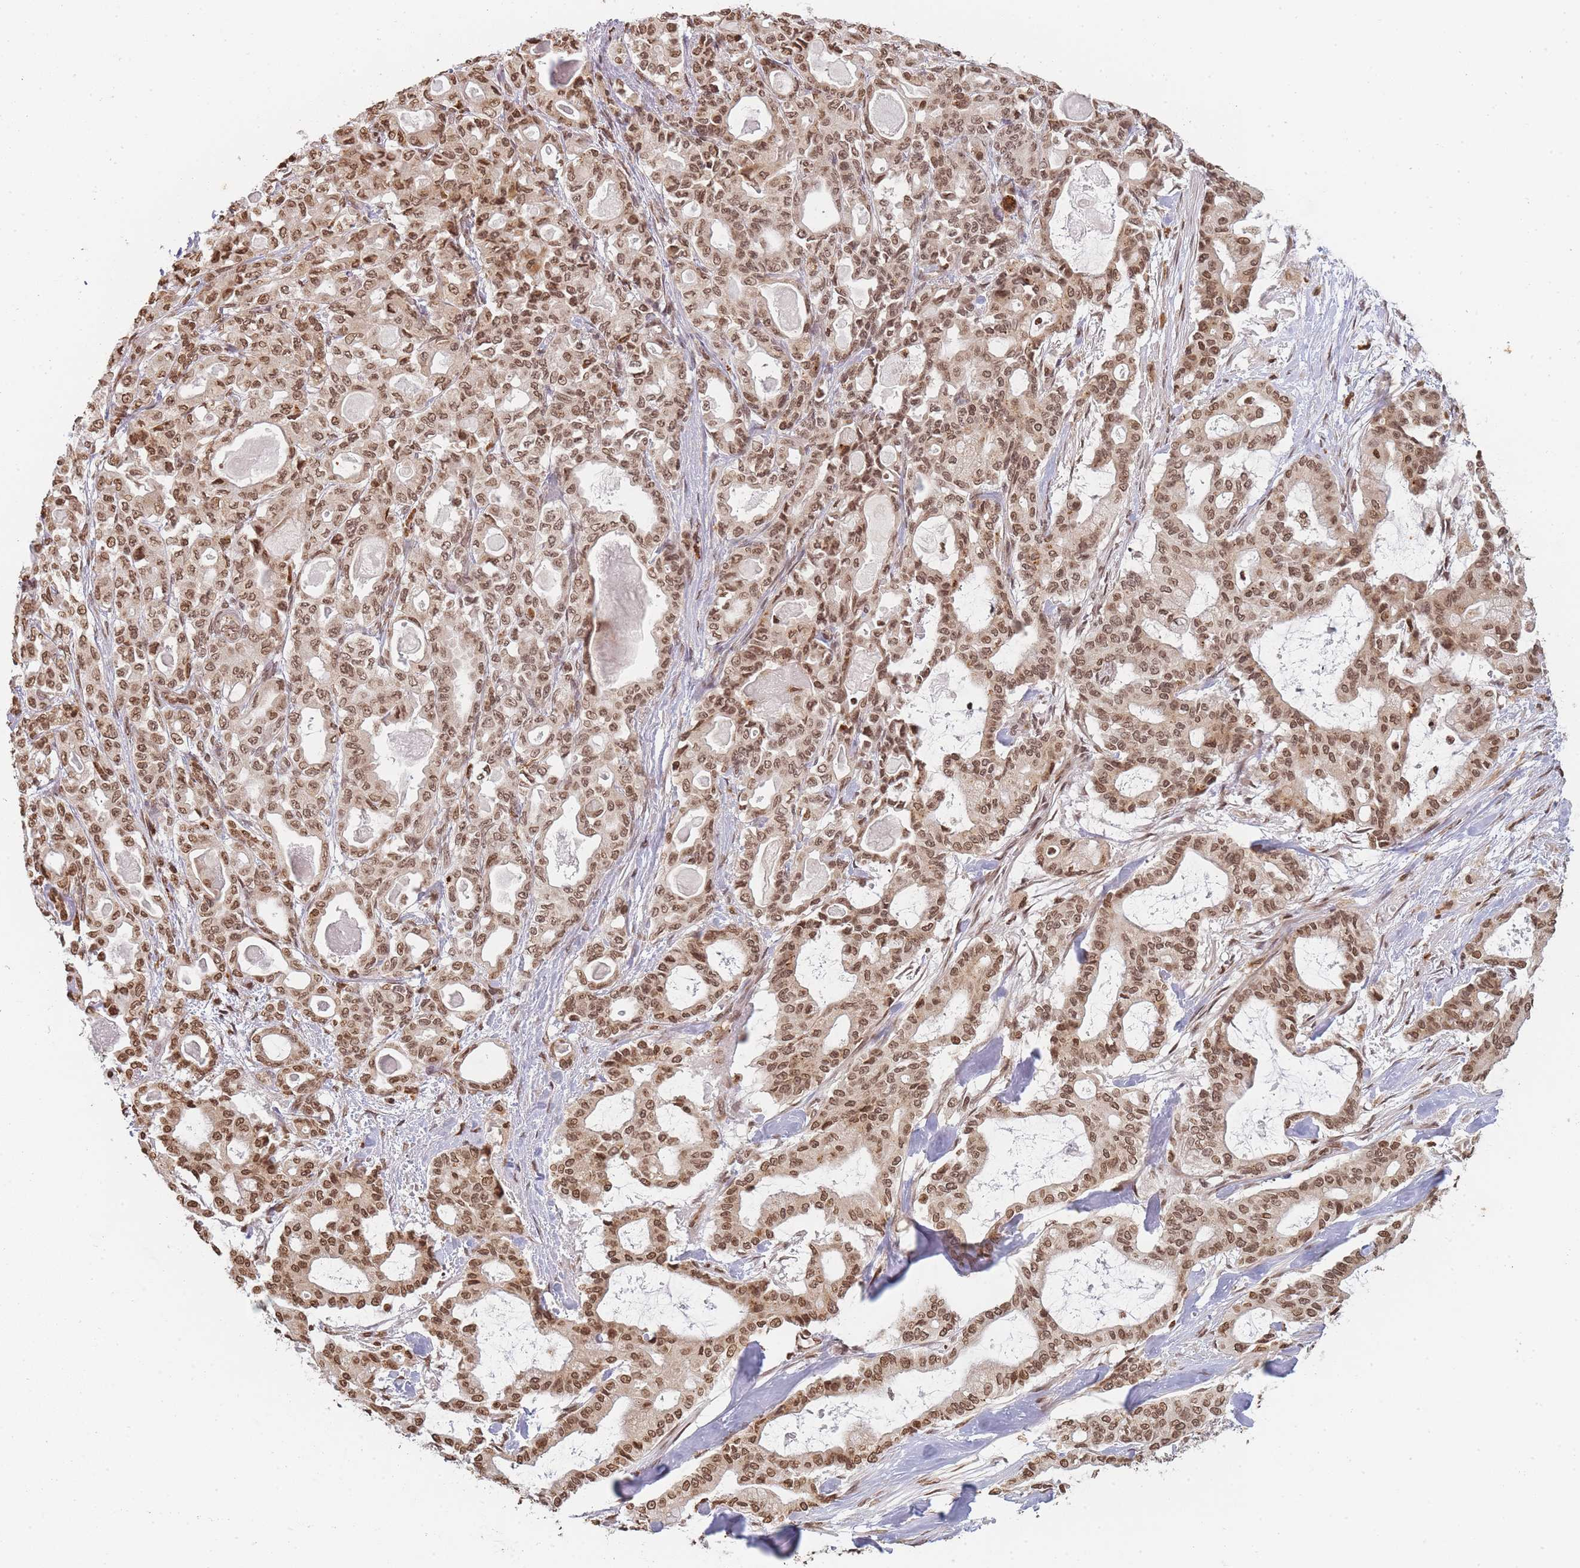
{"staining": {"intensity": "moderate", "quantity": ">75%", "location": "nuclear"}, "tissue": "pancreatic cancer", "cell_type": "Tumor cells", "image_type": "cancer", "snomed": [{"axis": "morphology", "description": "Adenocarcinoma, NOS"}, {"axis": "topography", "description": "Pancreas"}], "caption": "Pancreatic adenocarcinoma stained with a brown dye demonstrates moderate nuclear positive positivity in approximately >75% of tumor cells.", "gene": "WWTR1", "patient": {"sex": "male", "age": 63}}